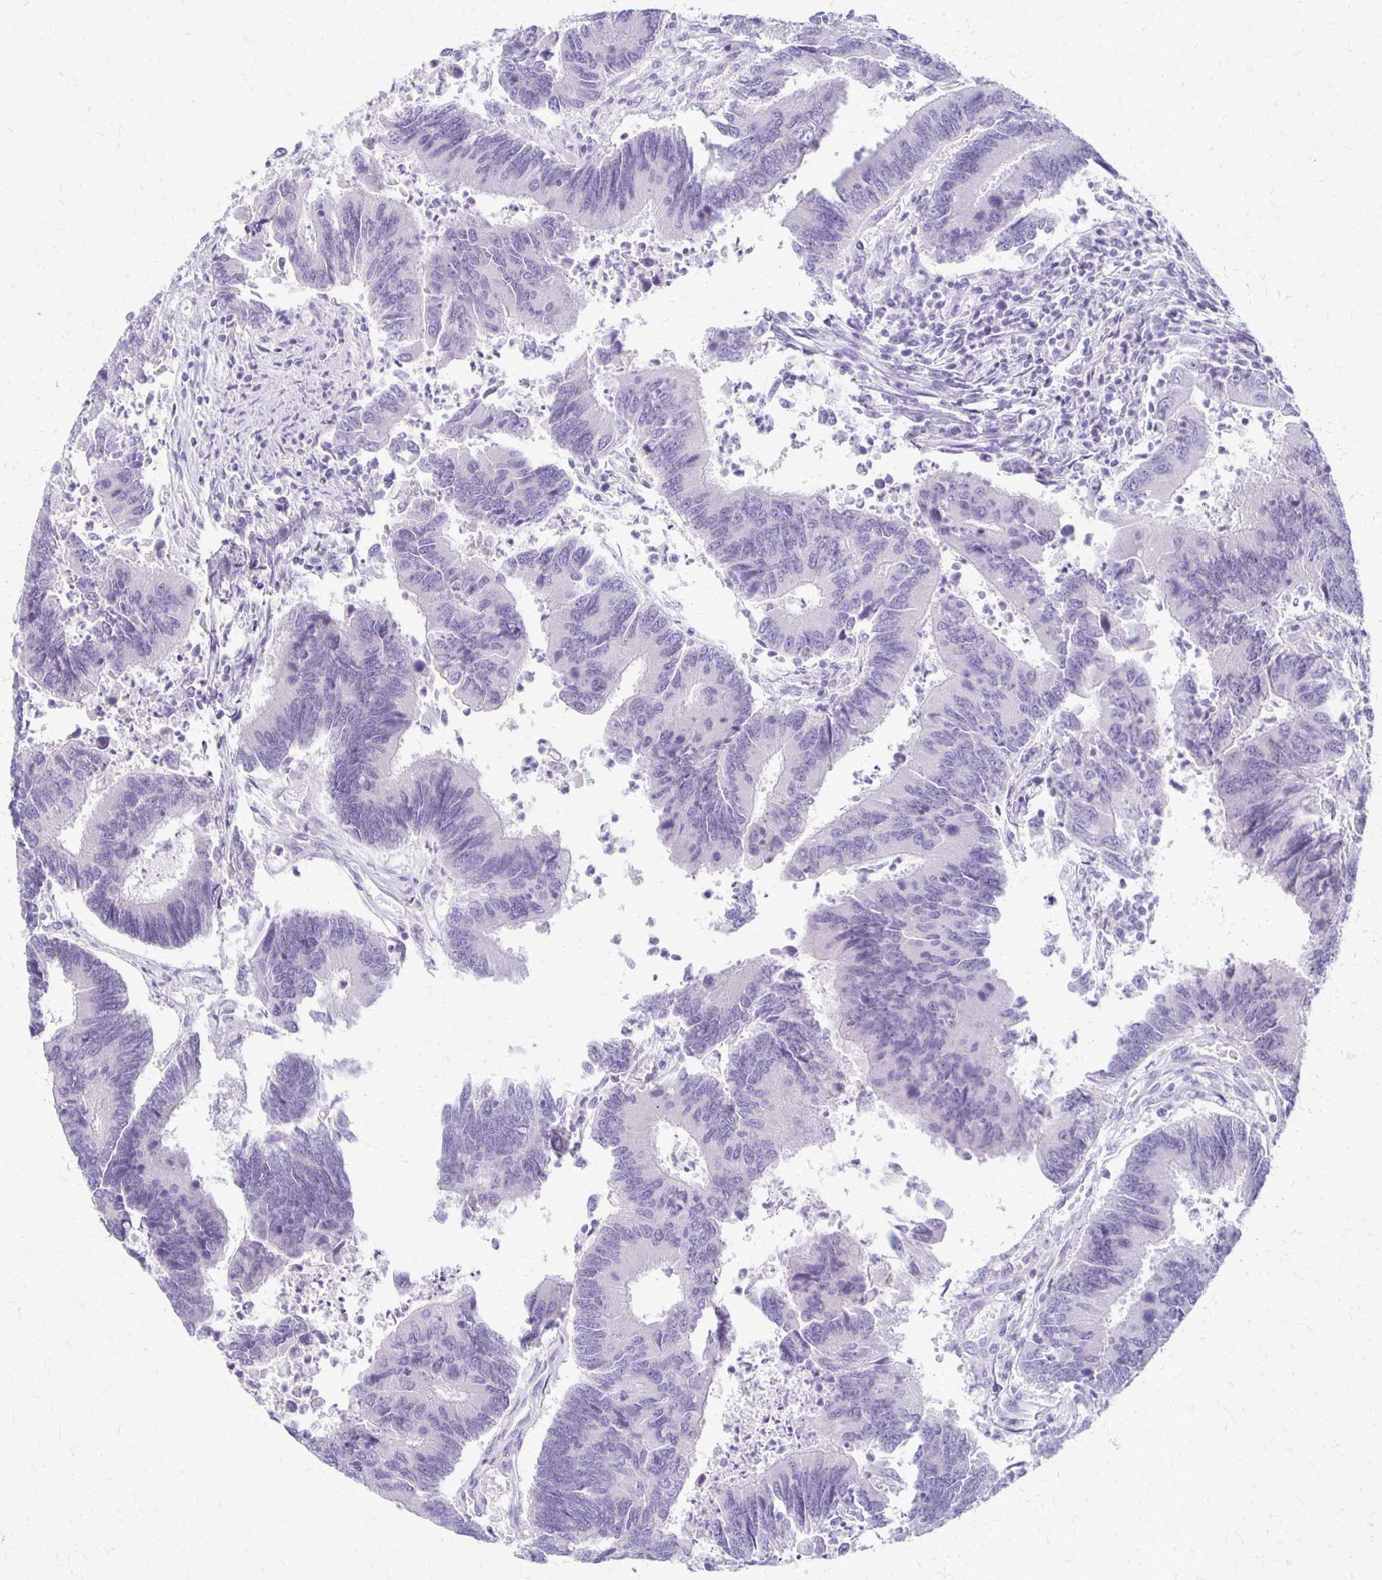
{"staining": {"intensity": "negative", "quantity": "none", "location": "none"}, "tissue": "colorectal cancer", "cell_type": "Tumor cells", "image_type": "cancer", "snomed": [{"axis": "morphology", "description": "Adenocarcinoma, NOS"}, {"axis": "topography", "description": "Colon"}], "caption": "Human colorectal adenocarcinoma stained for a protein using IHC shows no positivity in tumor cells.", "gene": "RHOC", "patient": {"sex": "female", "age": 67}}